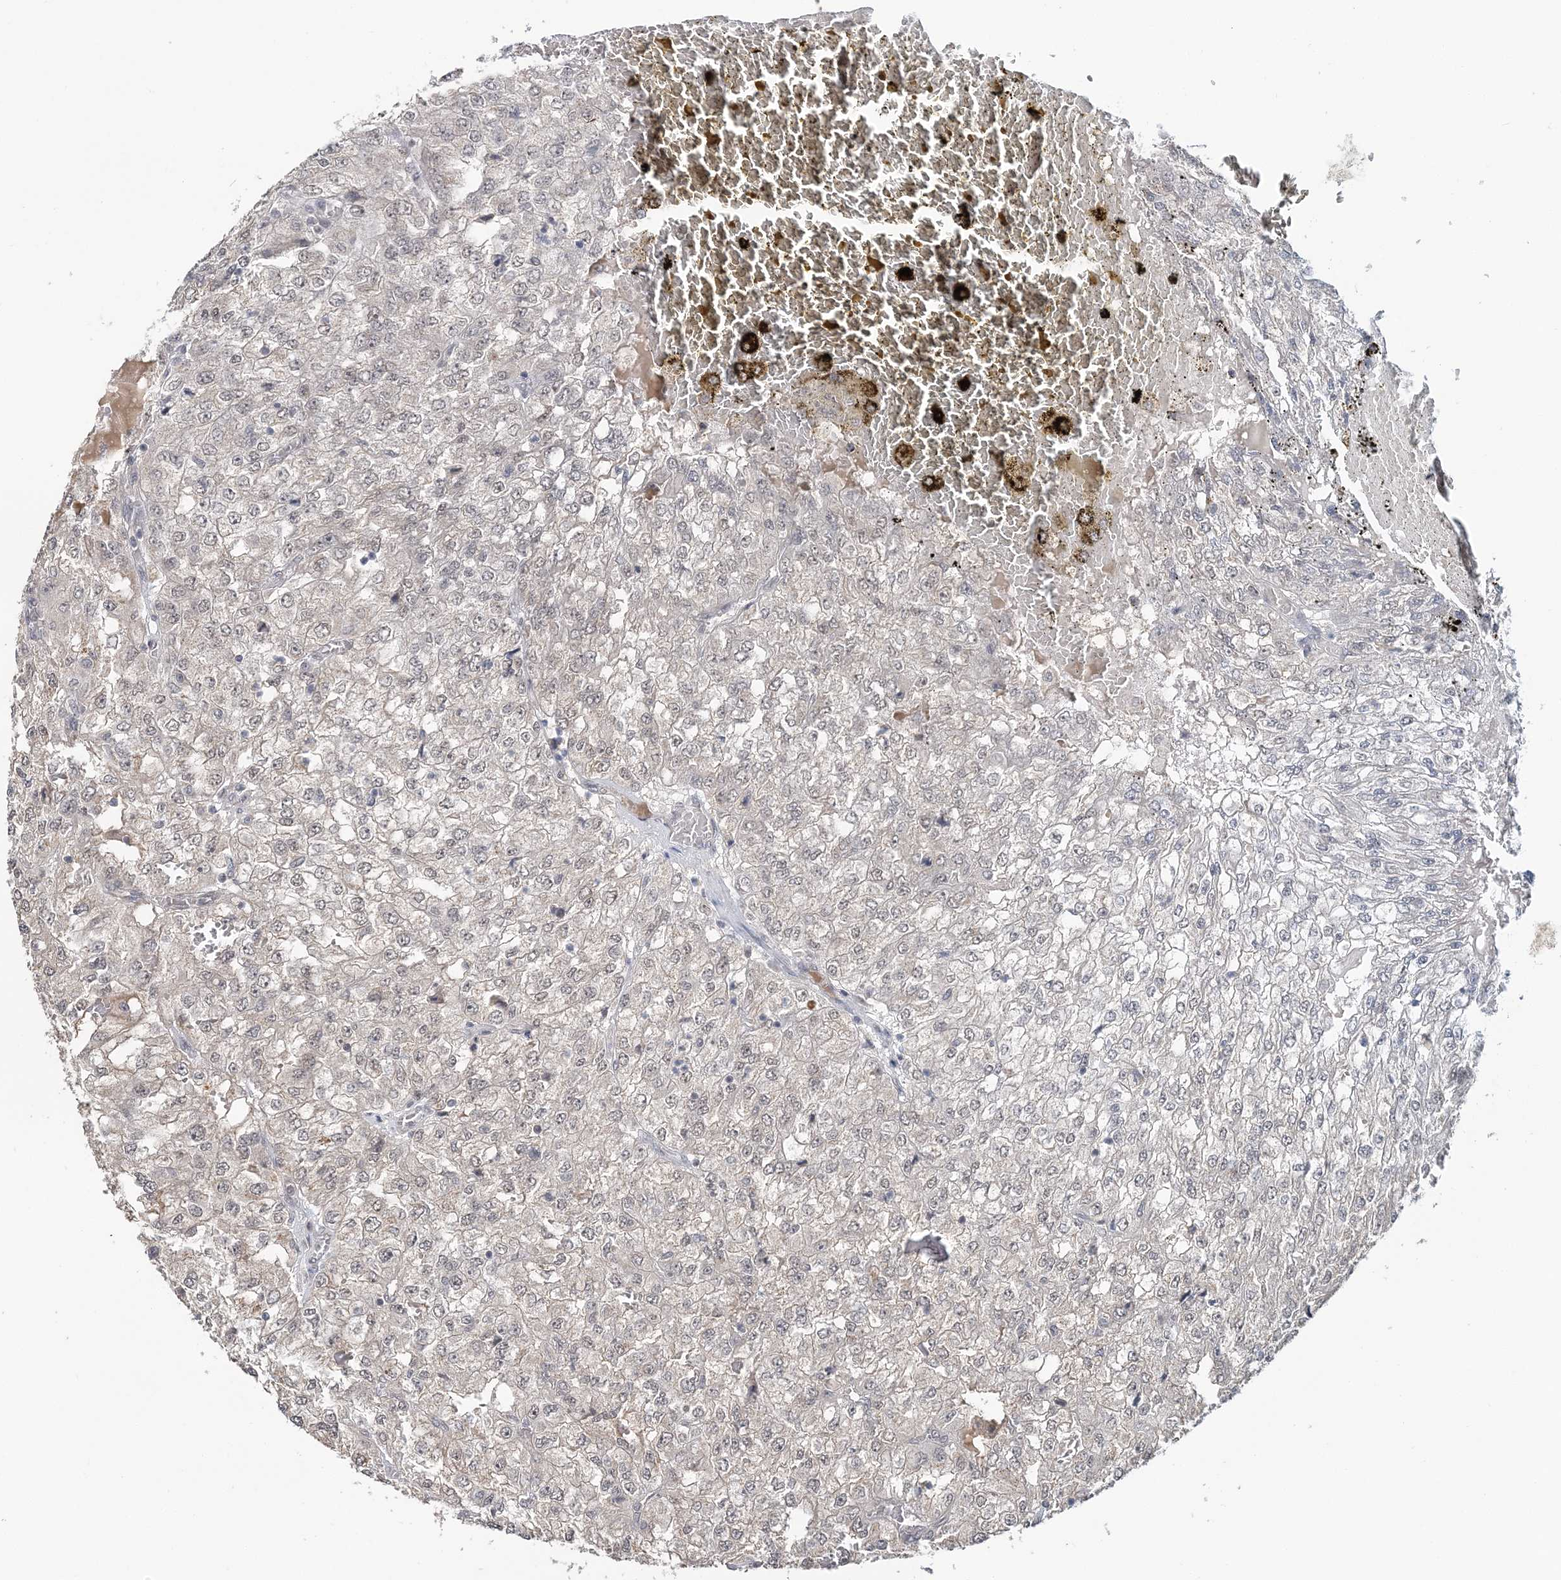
{"staining": {"intensity": "negative", "quantity": "none", "location": "none"}, "tissue": "renal cancer", "cell_type": "Tumor cells", "image_type": "cancer", "snomed": [{"axis": "morphology", "description": "Adenocarcinoma, NOS"}, {"axis": "topography", "description": "Kidney"}], "caption": "An image of renal adenocarcinoma stained for a protein displays no brown staining in tumor cells.", "gene": "TSHZ2", "patient": {"sex": "female", "age": 54}}